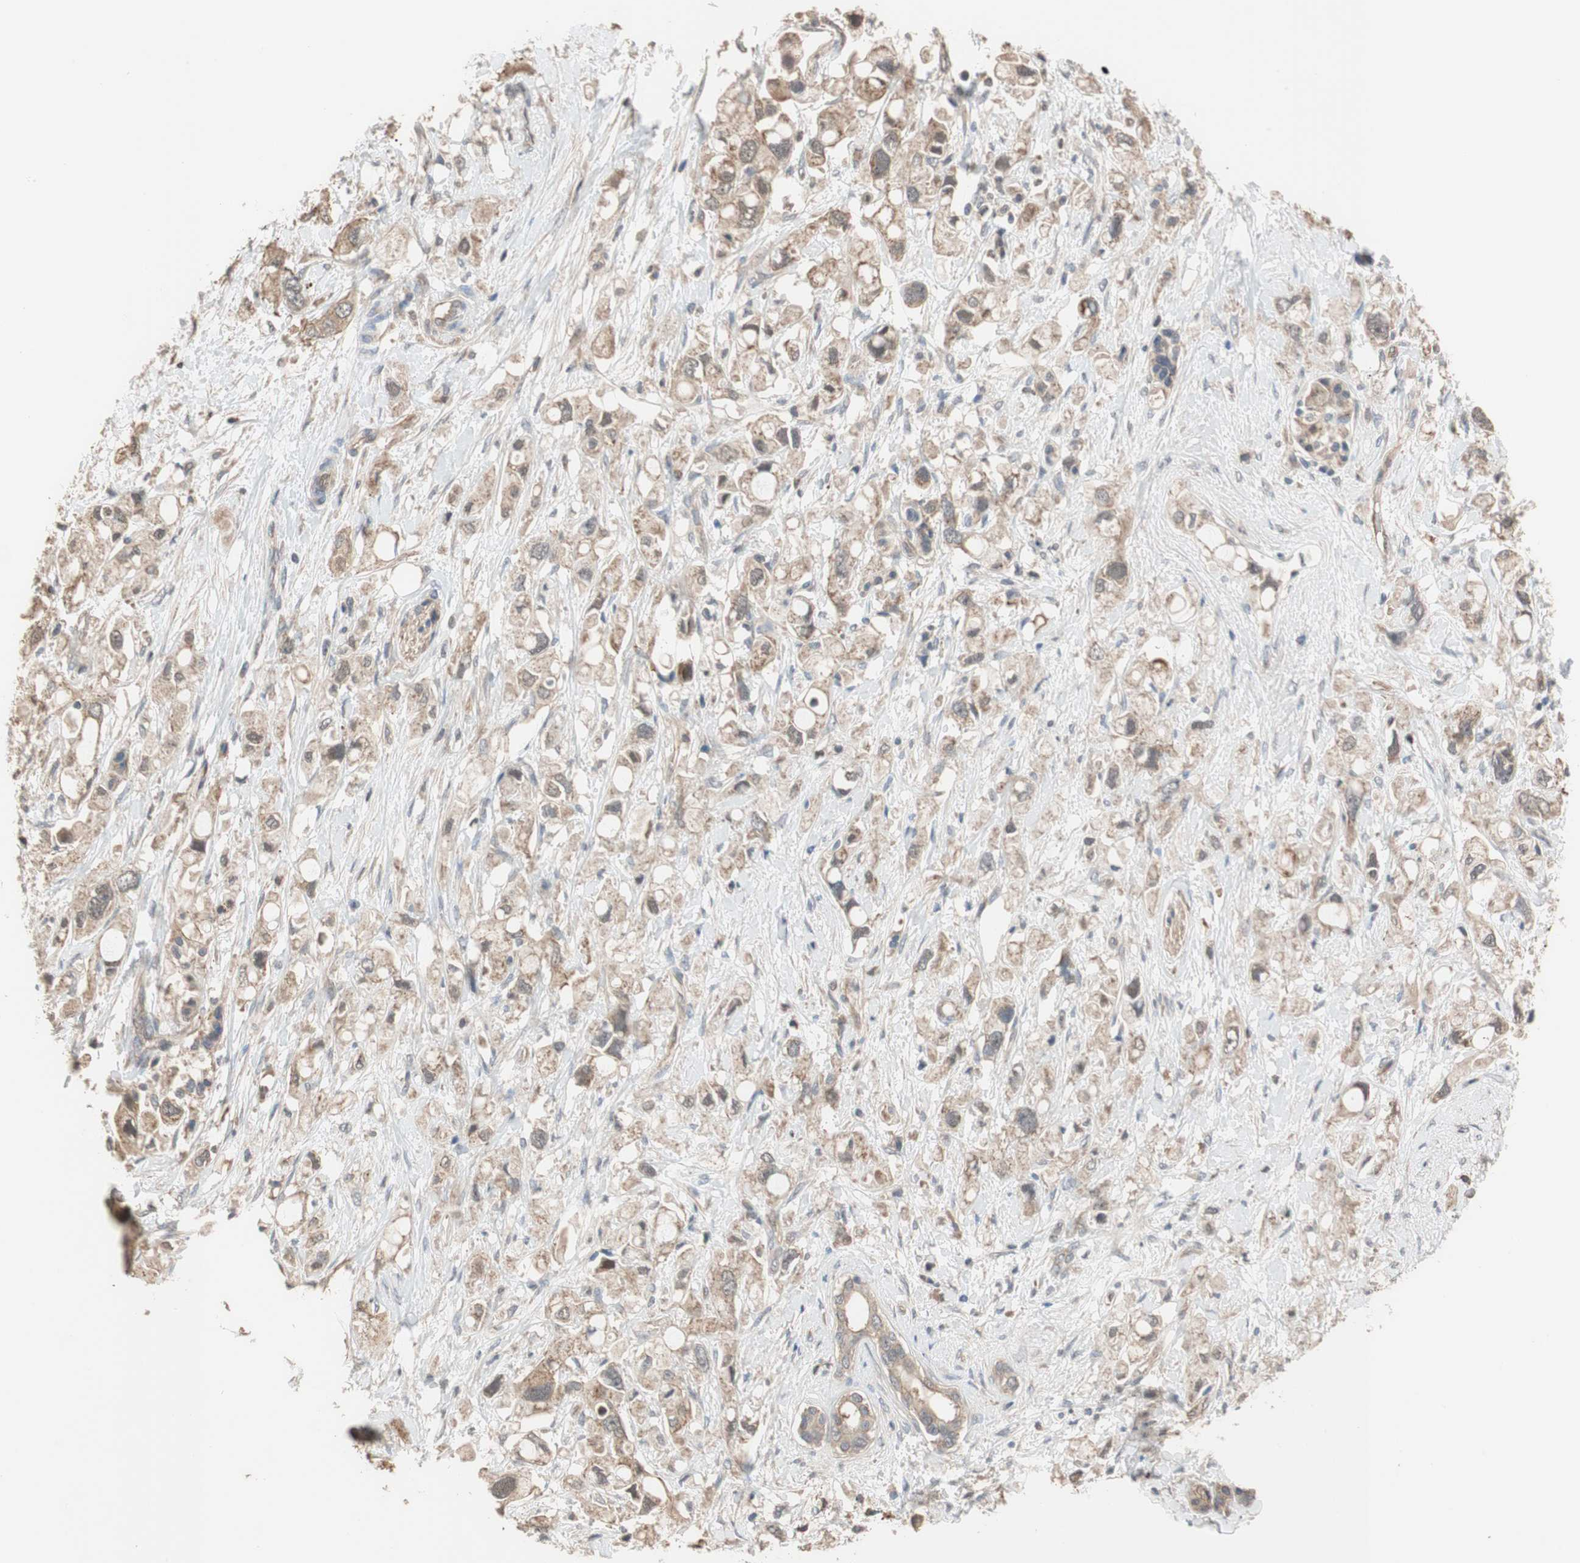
{"staining": {"intensity": "weak", "quantity": ">75%", "location": "cytoplasmic/membranous"}, "tissue": "pancreatic cancer", "cell_type": "Tumor cells", "image_type": "cancer", "snomed": [{"axis": "morphology", "description": "Adenocarcinoma, NOS"}, {"axis": "topography", "description": "Pancreas"}], "caption": "Immunohistochemistry micrograph of neoplastic tissue: human pancreatic cancer stained using immunohistochemistry (IHC) demonstrates low levels of weak protein expression localized specifically in the cytoplasmic/membranous of tumor cells, appearing as a cytoplasmic/membranous brown color.", "gene": "MAP4K2", "patient": {"sex": "female", "age": 56}}